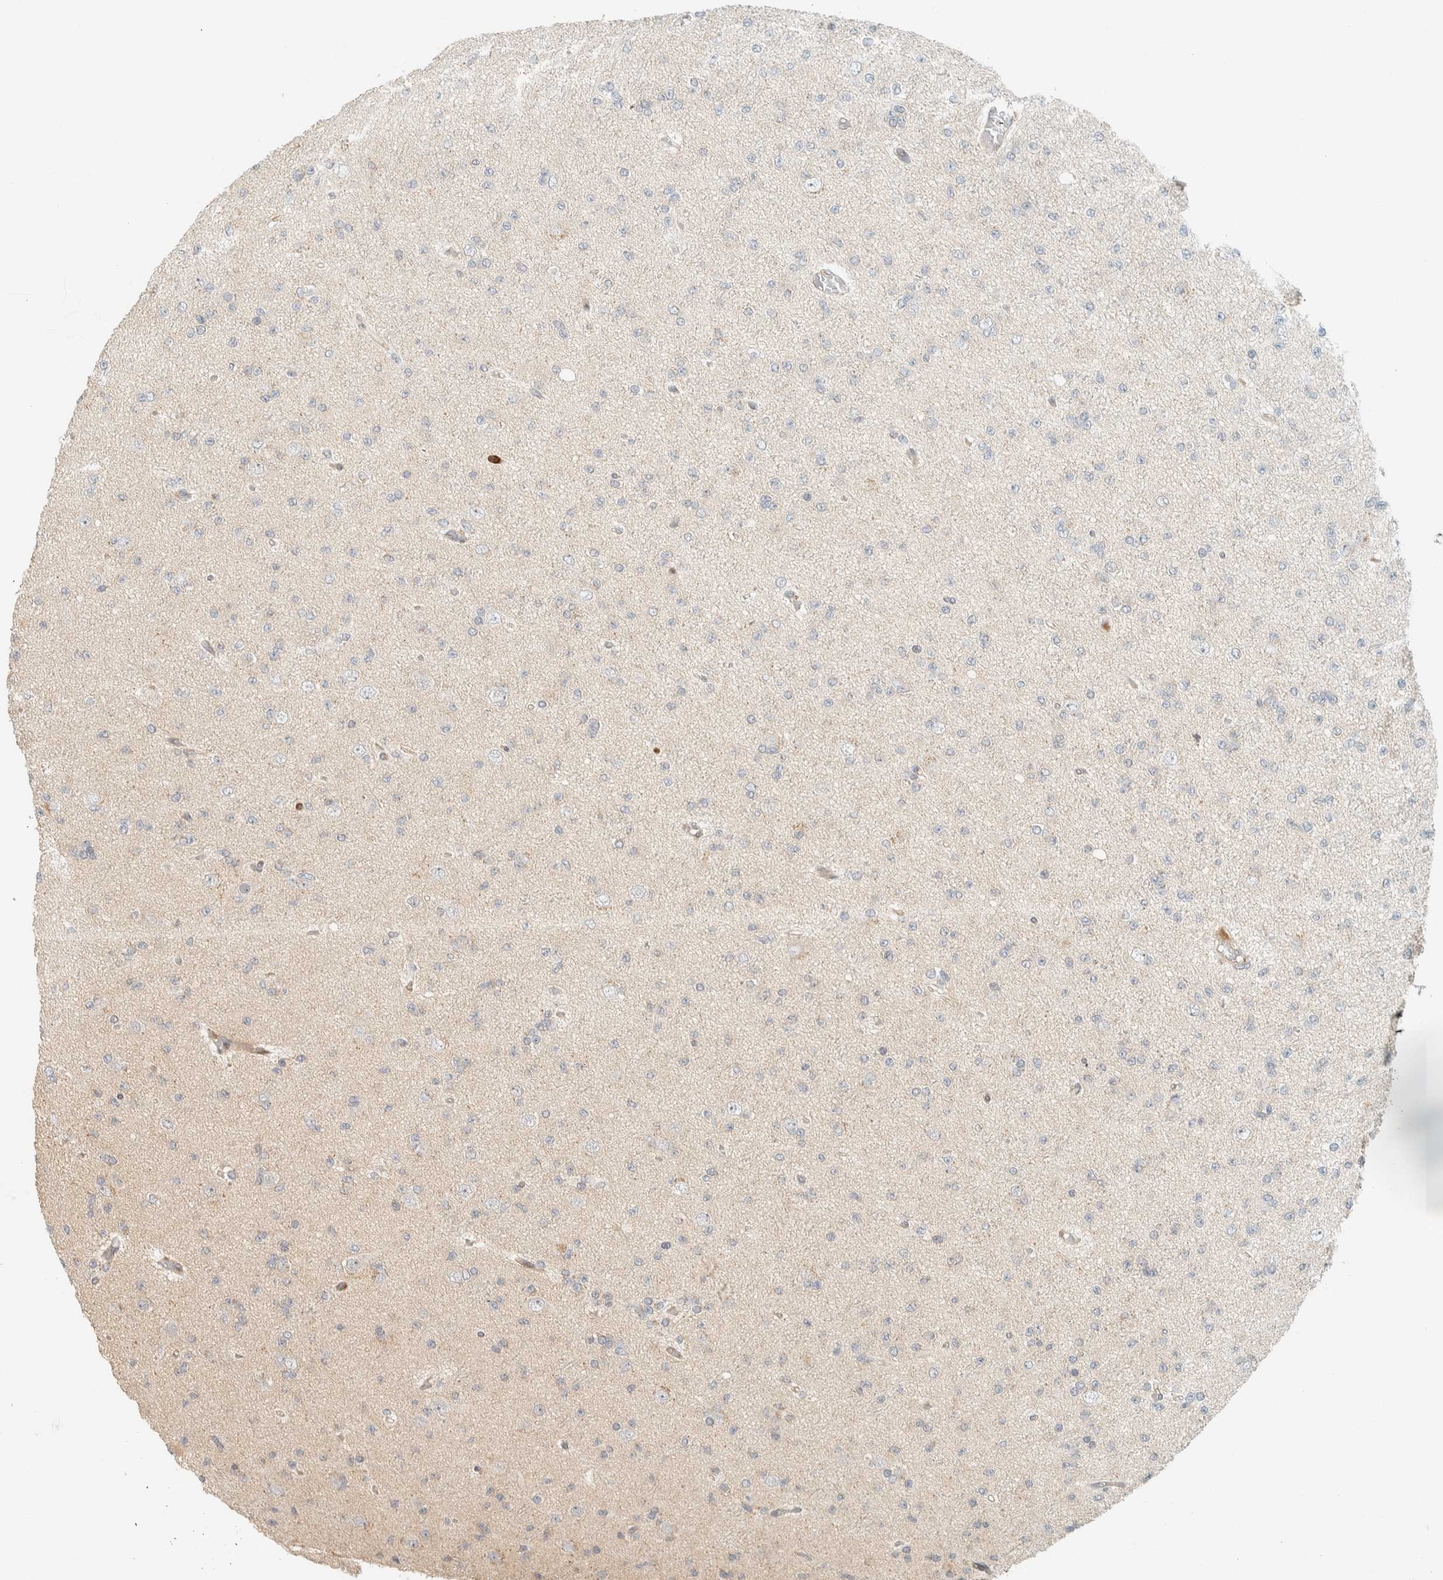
{"staining": {"intensity": "negative", "quantity": "none", "location": "none"}, "tissue": "glioma", "cell_type": "Tumor cells", "image_type": "cancer", "snomed": [{"axis": "morphology", "description": "Glioma, malignant, Low grade"}, {"axis": "topography", "description": "Brain"}], "caption": "DAB immunohistochemical staining of human glioma demonstrates no significant expression in tumor cells. Nuclei are stained in blue.", "gene": "CCDC171", "patient": {"sex": "female", "age": 22}}